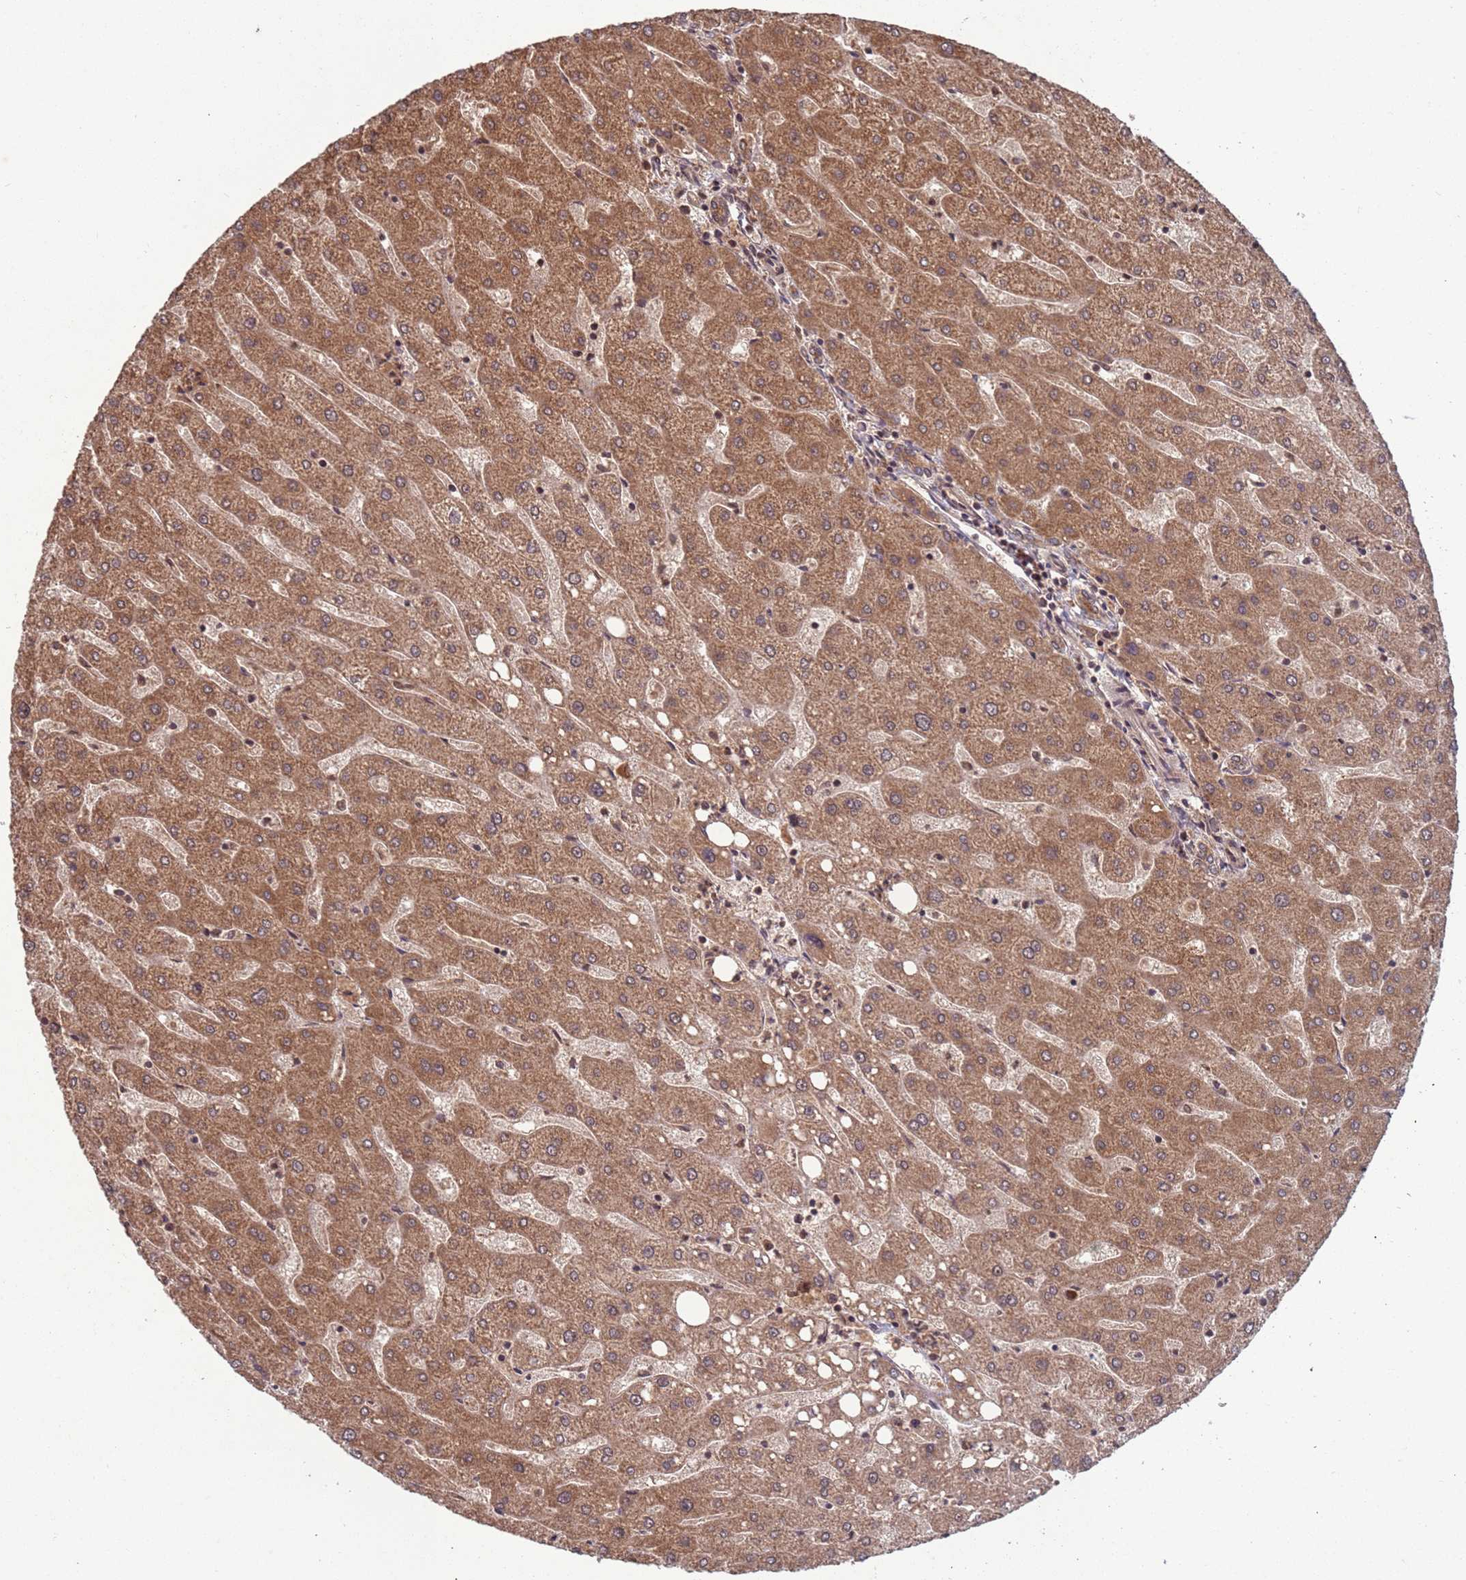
{"staining": {"intensity": "moderate", "quantity": ">75%", "location": "cytoplasmic/membranous"}, "tissue": "liver", "cell_type": "Cholangiocytes", "image_type": "normal", "snomed": [{"axis": "morphology", "description": "Normal tissue, NOS"}, {"axis": "topography", "description": "Liver"}], "caption": "High-power microscopy captured an immunohistochemistry (IHC) image of benign liver, revealing moderate cytoplasmic/membranous staining in about >75% of cholangiocytes.", "gene": "ERI1", "patient": {"sex": "male", "age": 67}}